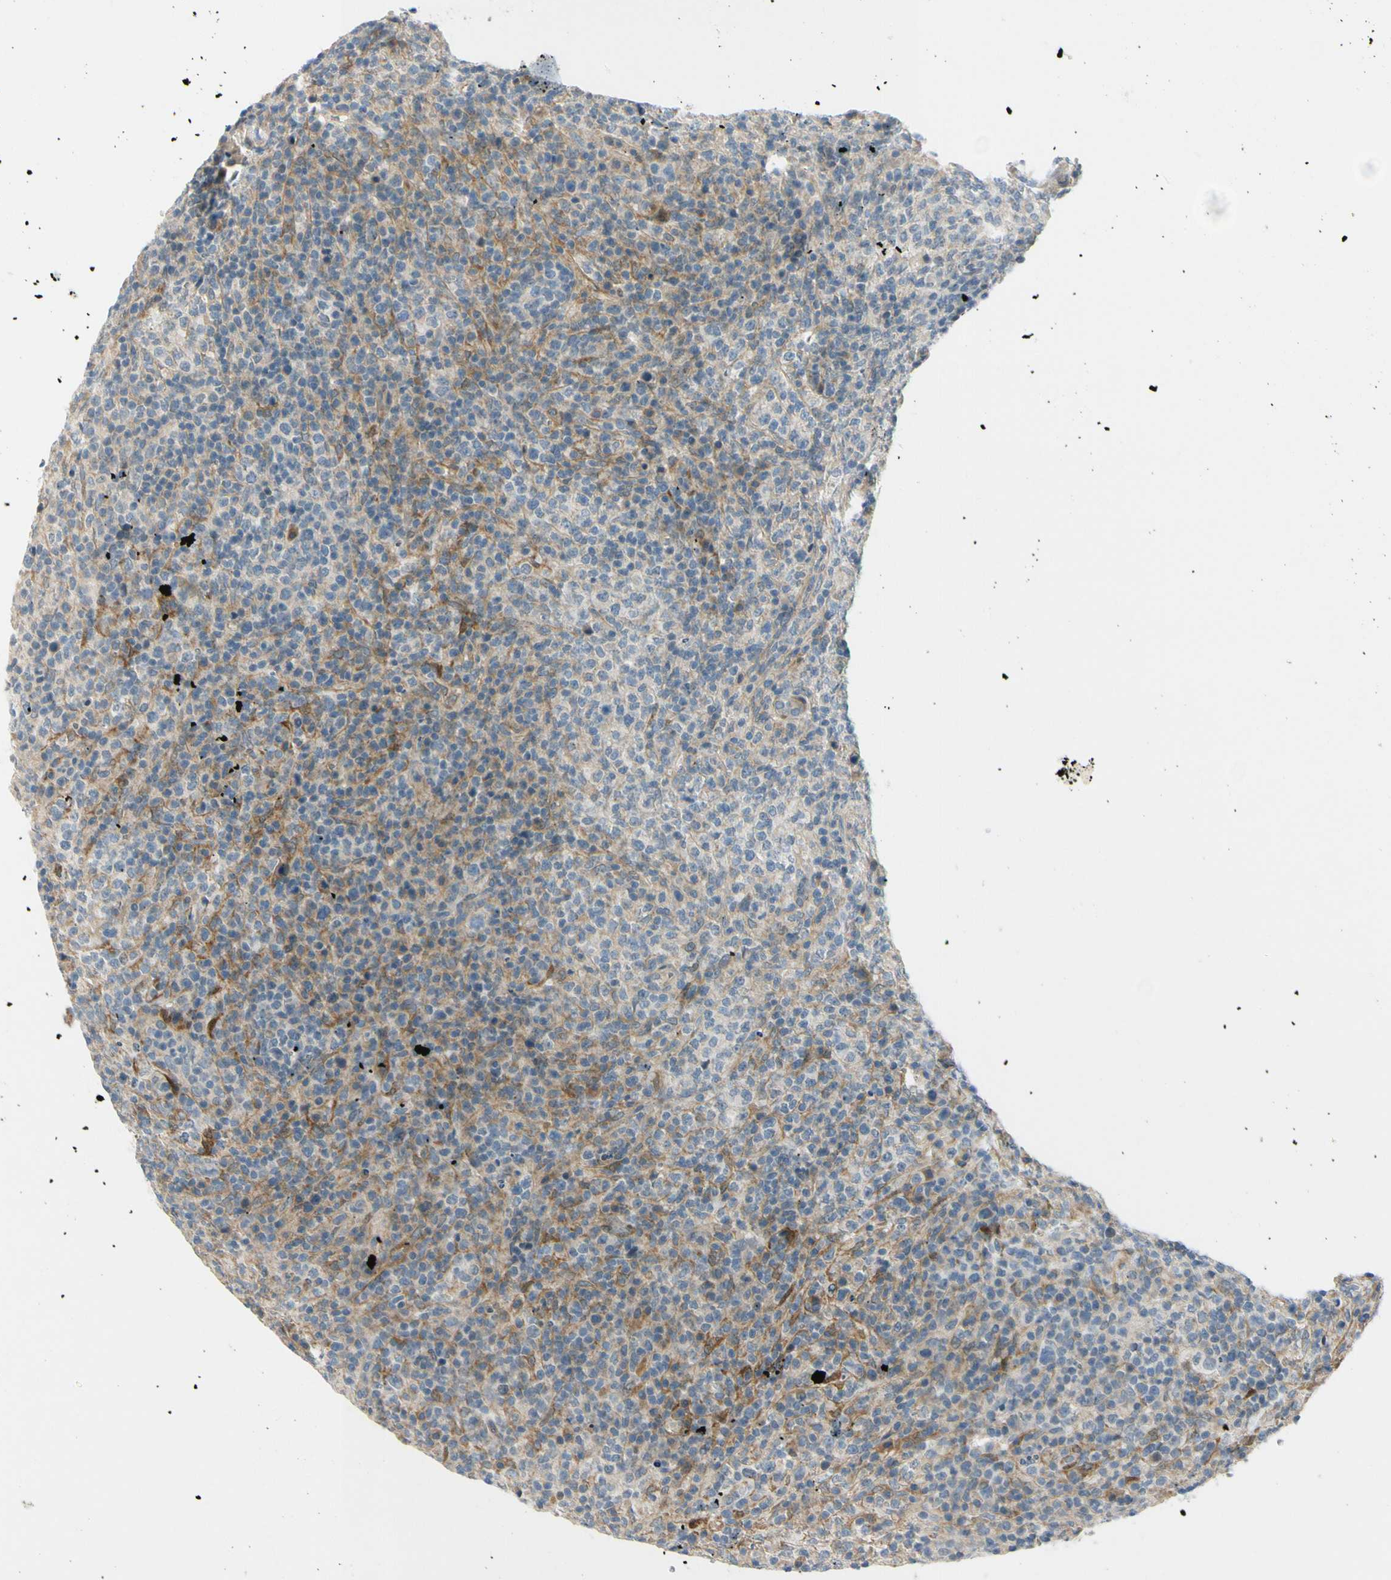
{"staining": {"intensity": "weak", "quantity": "25%-75%", "location": "cytoplasmic/membranous"}, "tissue": "lymphoma", "cell_type": "Tumor cells", "image_type": "cancer", "snomed": [{"axis": "morphology", "description": "Malignant lymphoma, non-Hodgkin's type, High grade"}, {"axis": "topography", "description": "Lymph node"}], "caption": "Protein analysis of malignant lymphoma, non-Hodgkin's type (high-grade) tissue shows weak cytoplasmic/membranous expression in about 25%-75% of tumor cells.", "gene": "FHL2", "patient": {"sex": "female", "age": 76}}